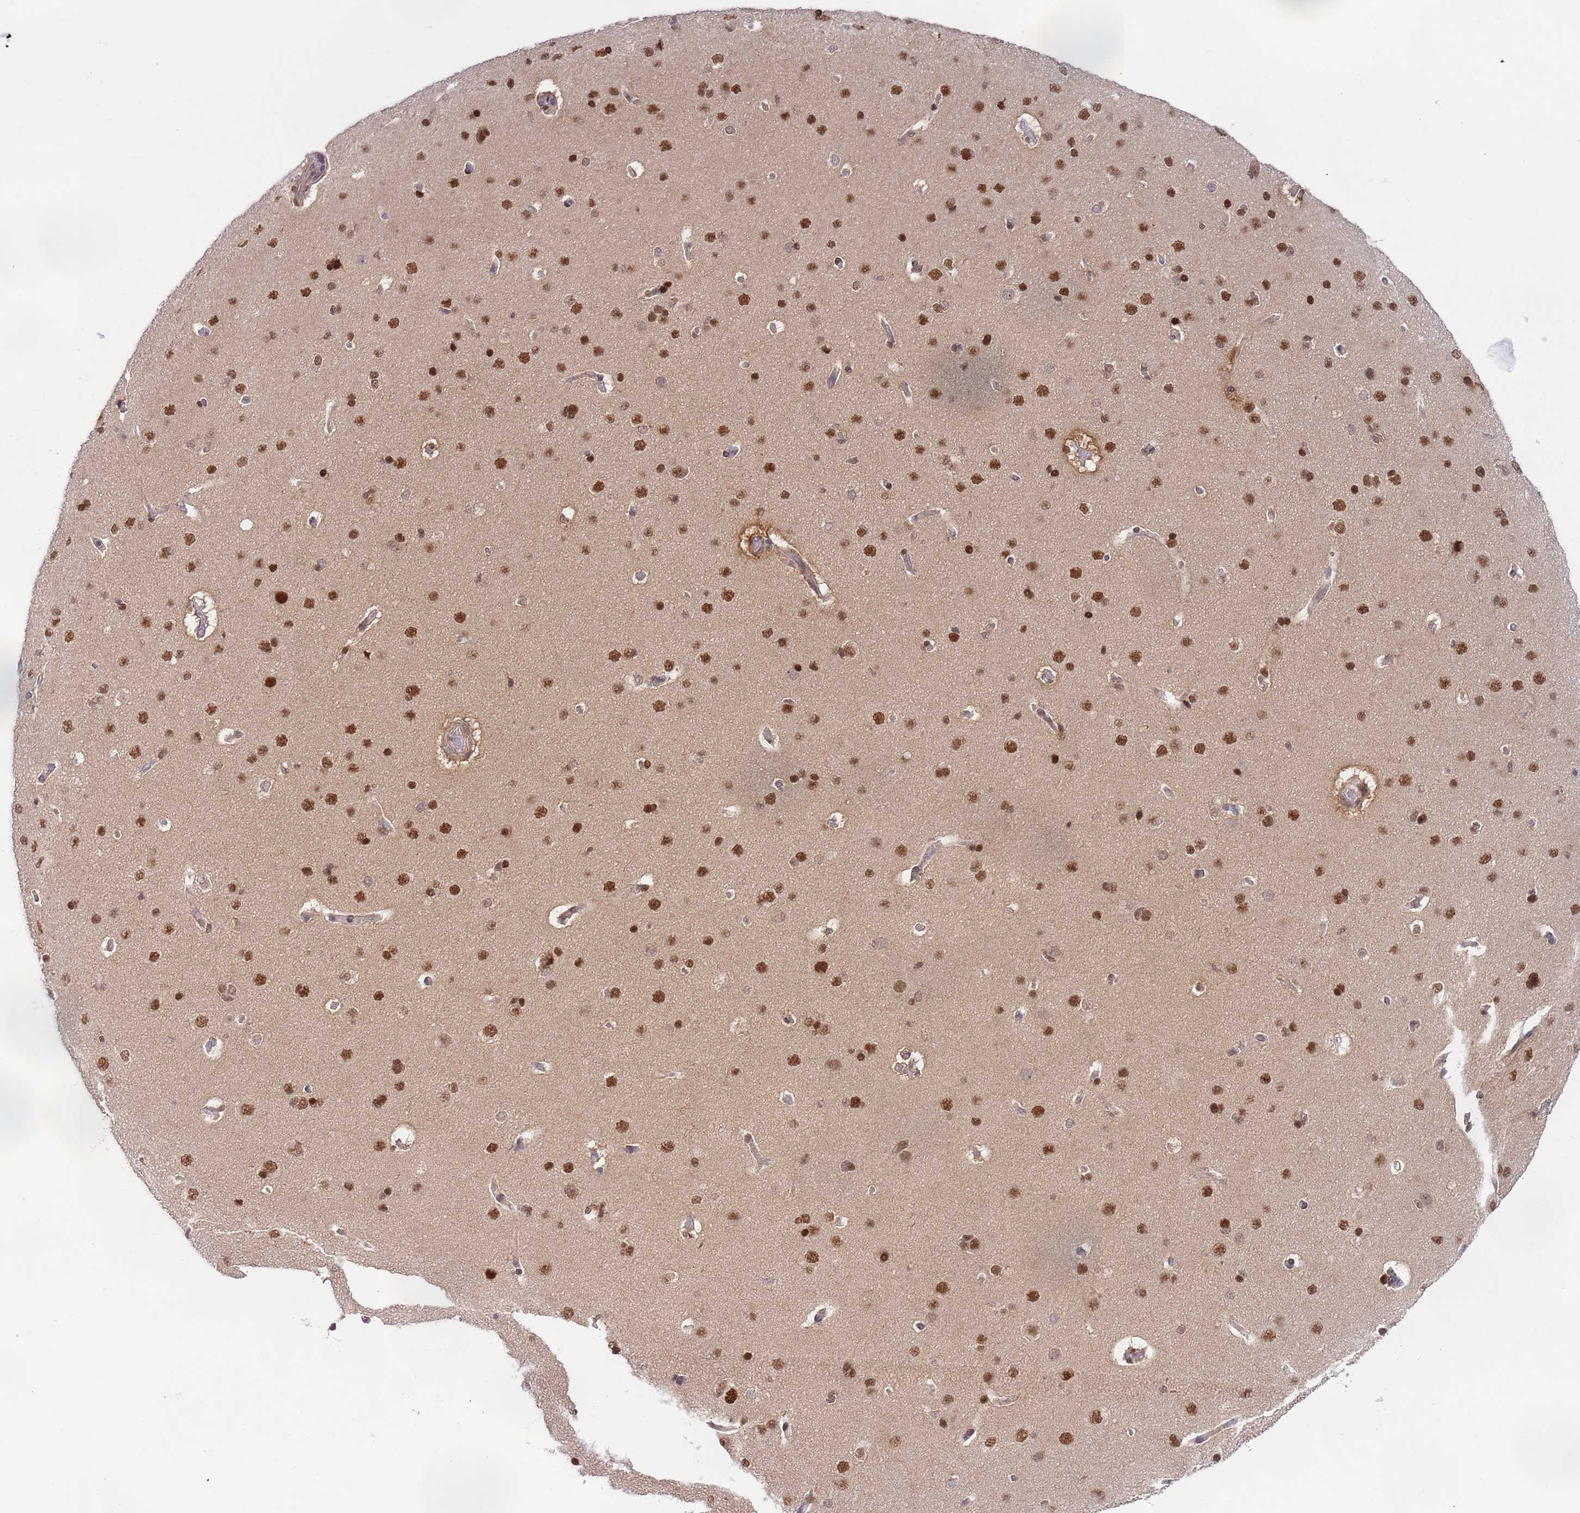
{"staining": {"intensity": "moderate", "quantity": "25%-75%", "location": "cytoplasmic/membranous,nuclear"}, "tissue": "cerebral cortex", "cell_type": "Endothelial cells", "image_type": "normal", "snomed": [{"axis": "morphology", "description": "Normal tissue, NOS"}, {"axis": "topography", "description": "Cerebral cortex"}], "caption": "An image of human cerebral cortex stained for a protein demonstrates moderate cytoplasmic/membranous,nuclear brown staining in endothelial cells. Nuclei are stained in blue.", "gene": "RMND5B", "patient": {"sex": "male", "age": 62}}